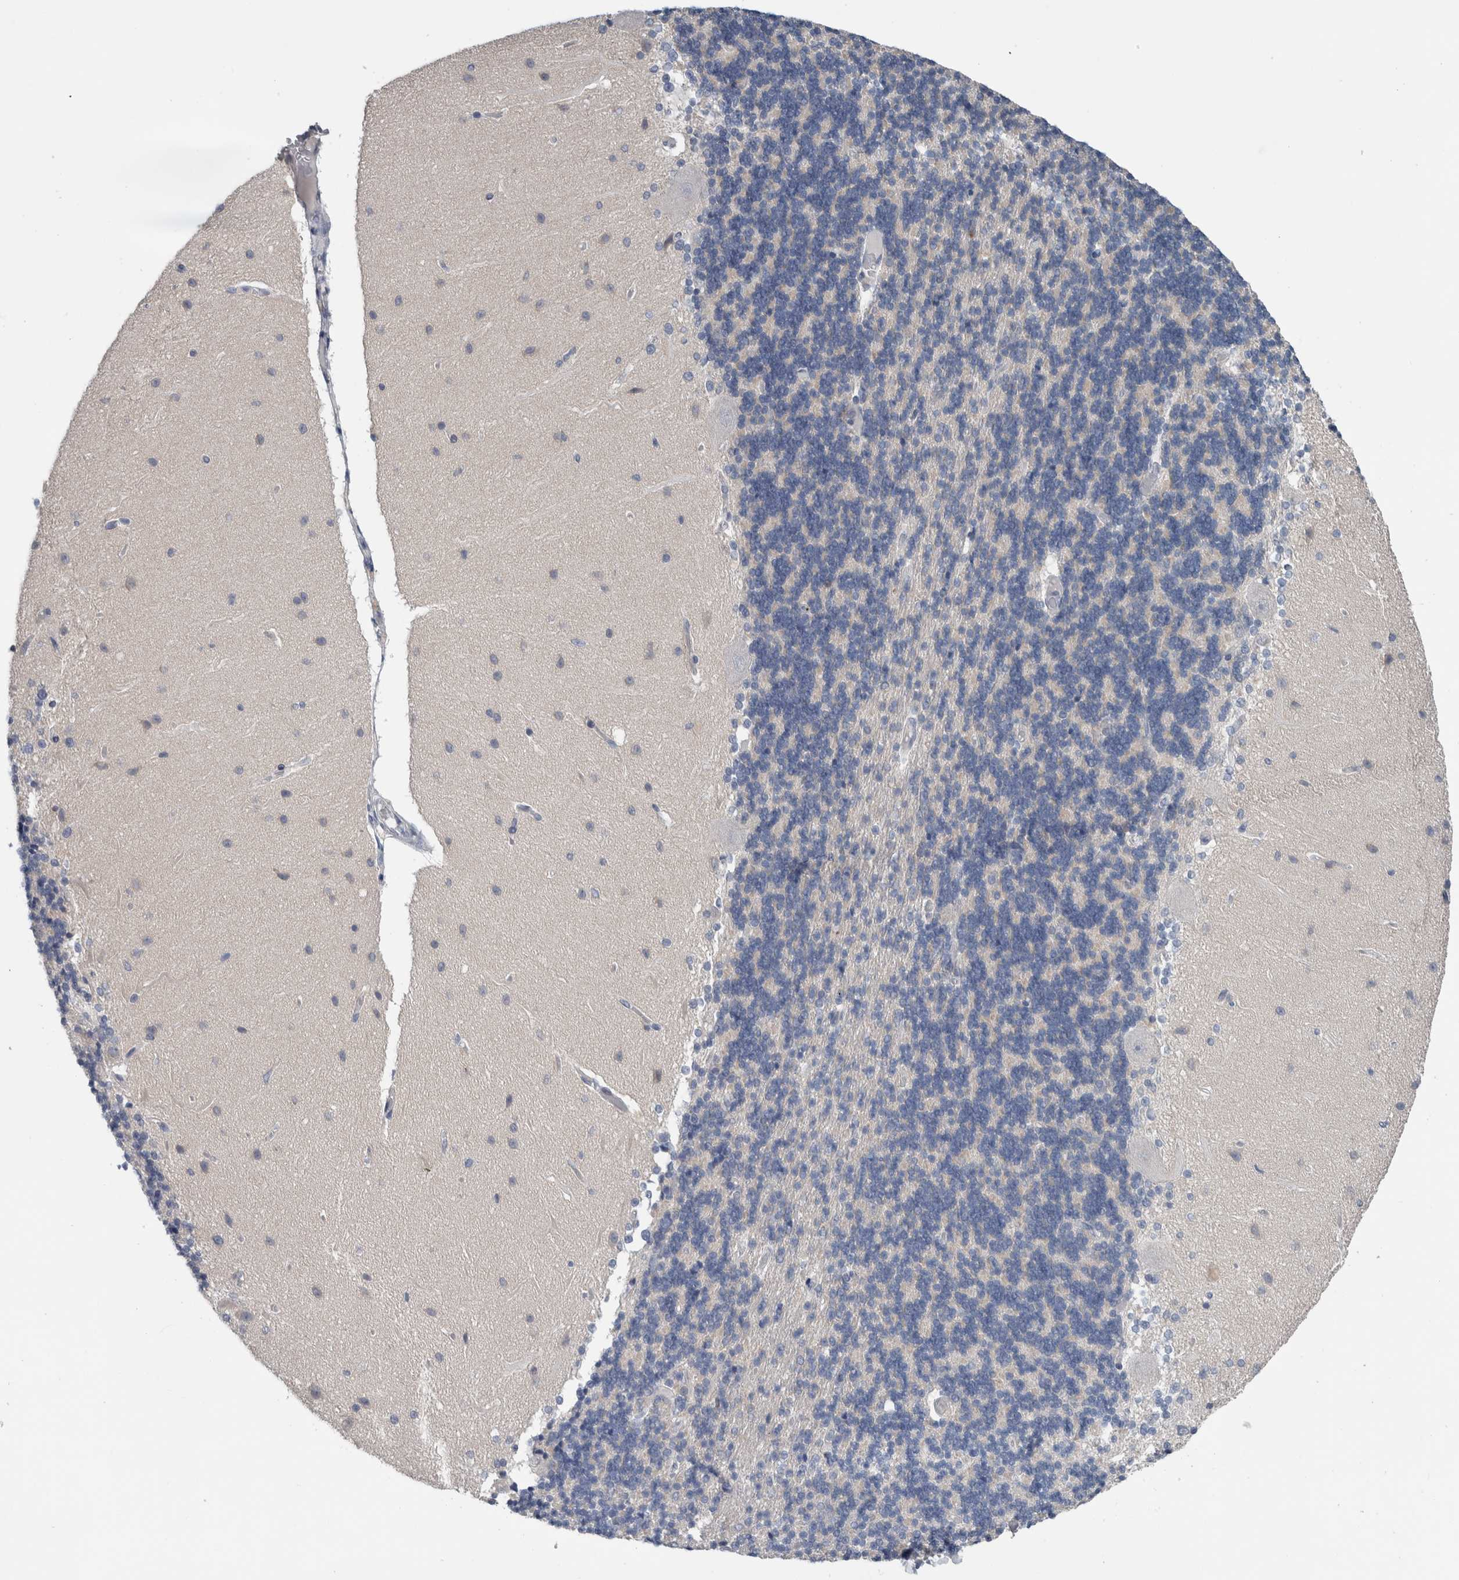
{"staining": {"intensity": "negative", "quantity": "none", "location": "none"}, "tissue": "cerebellum", "cell_type": "Cells in granular layer", "image_type": "normal", "snomed": [{"axis": "morphology", "description": "Normal tissue, NOS"}, {"axis": "topography", "description": "Cerebellum"}], "caption": "This is an IHC micrograph of unremarkable cerebellum. There is no positivity in cells in granular layer.", "gene": "CRNN", "patient": {"sex": "female", "age": 54}}